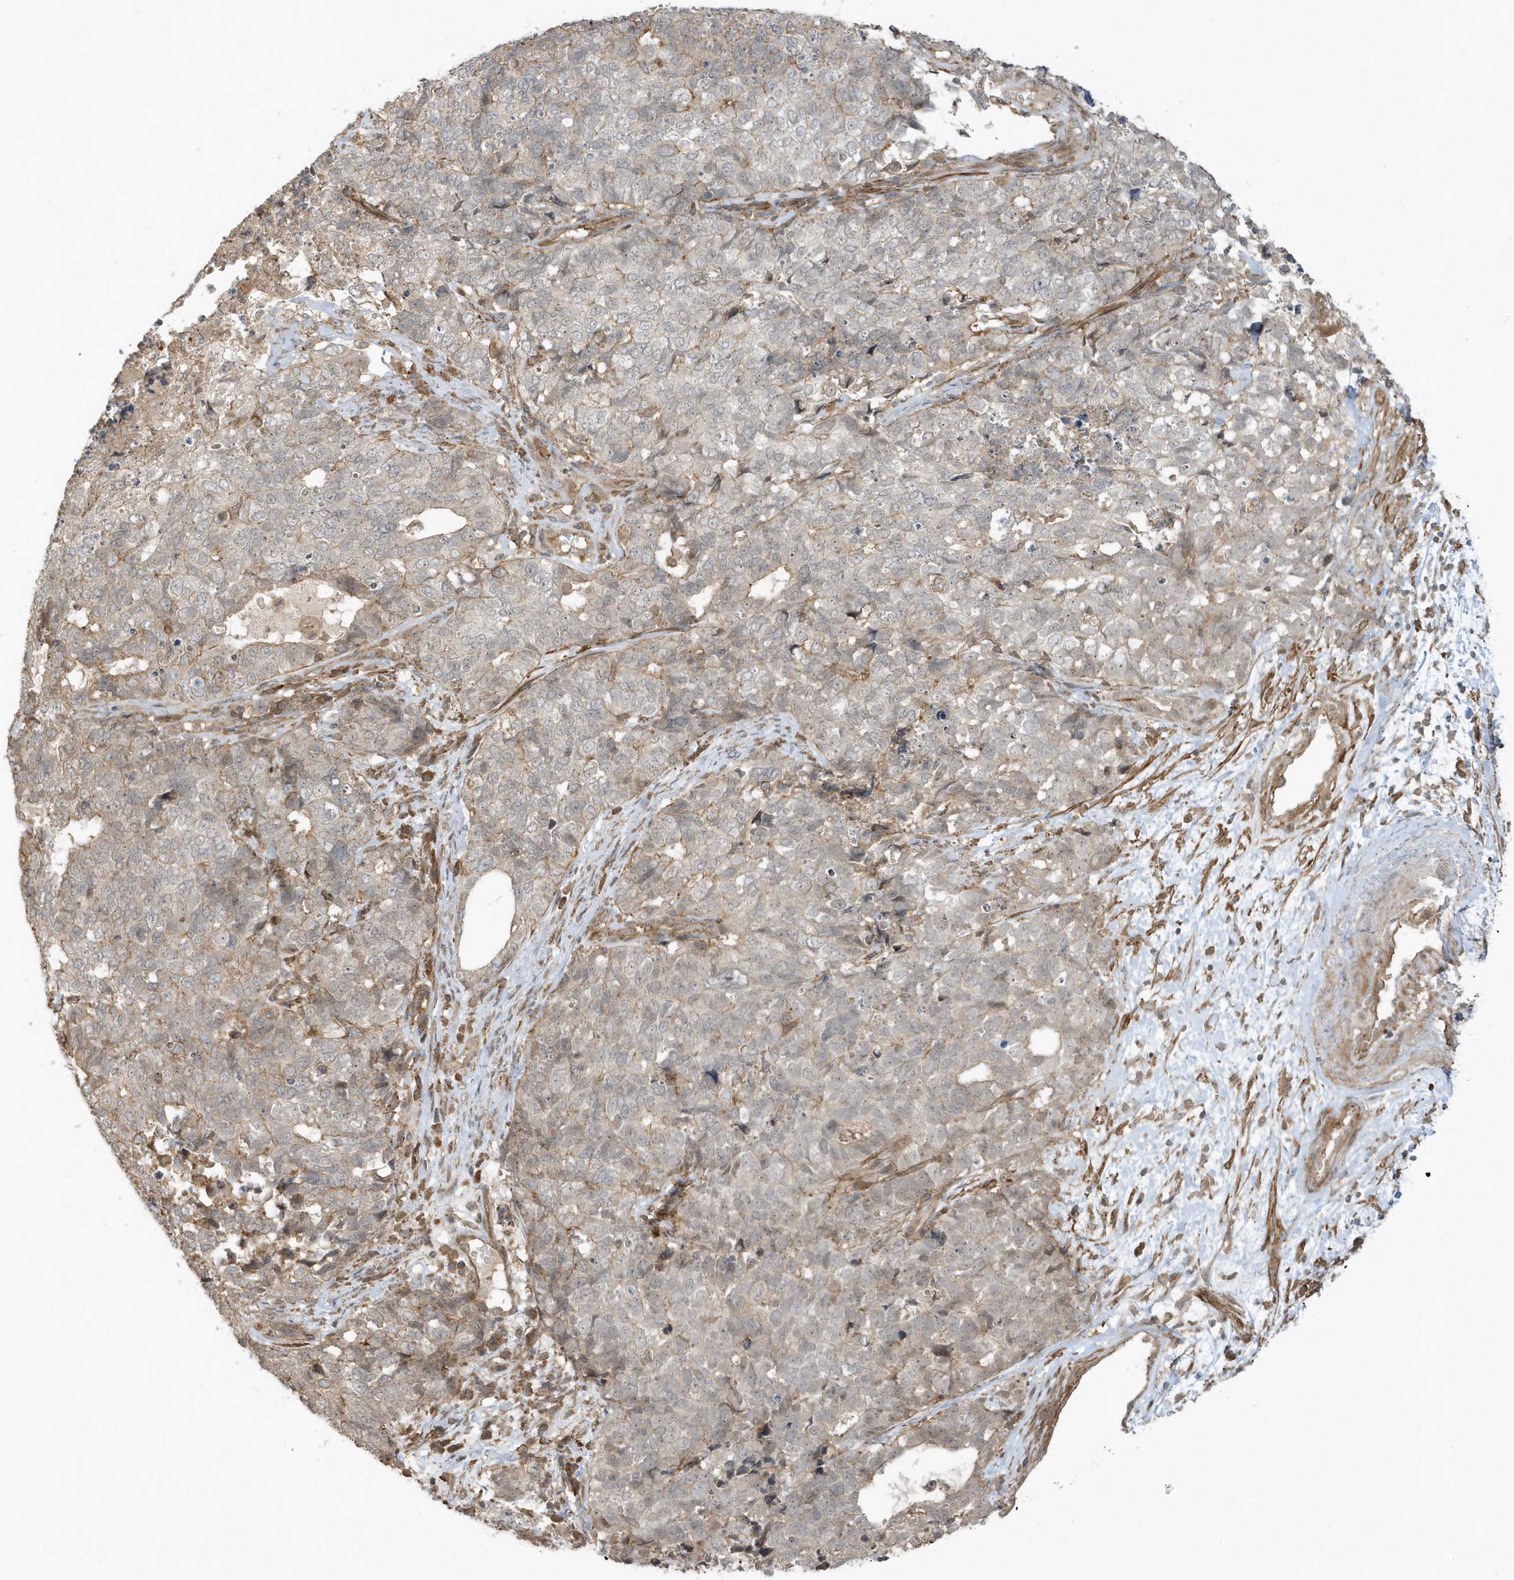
{"staining": {"intensity": "weak", "quantity": "<25%", "location": "cytoplasmic/membranous"}, "tissue": "cervical cancer", "cell_type": "Tumor cells", "image_type": "cancer", "snomed": [{"axis": "morphology", "description": "Squamous cell carcinoma, NOS"}, {"axis": "topography", "description": "Cervix"}], "caption": "The histopathology image shows no staining of tumor cells in cervical squamous cell carcinoma.", "gene": "ZBTB8A", "patient": {"sex": "female", "age": 63}}